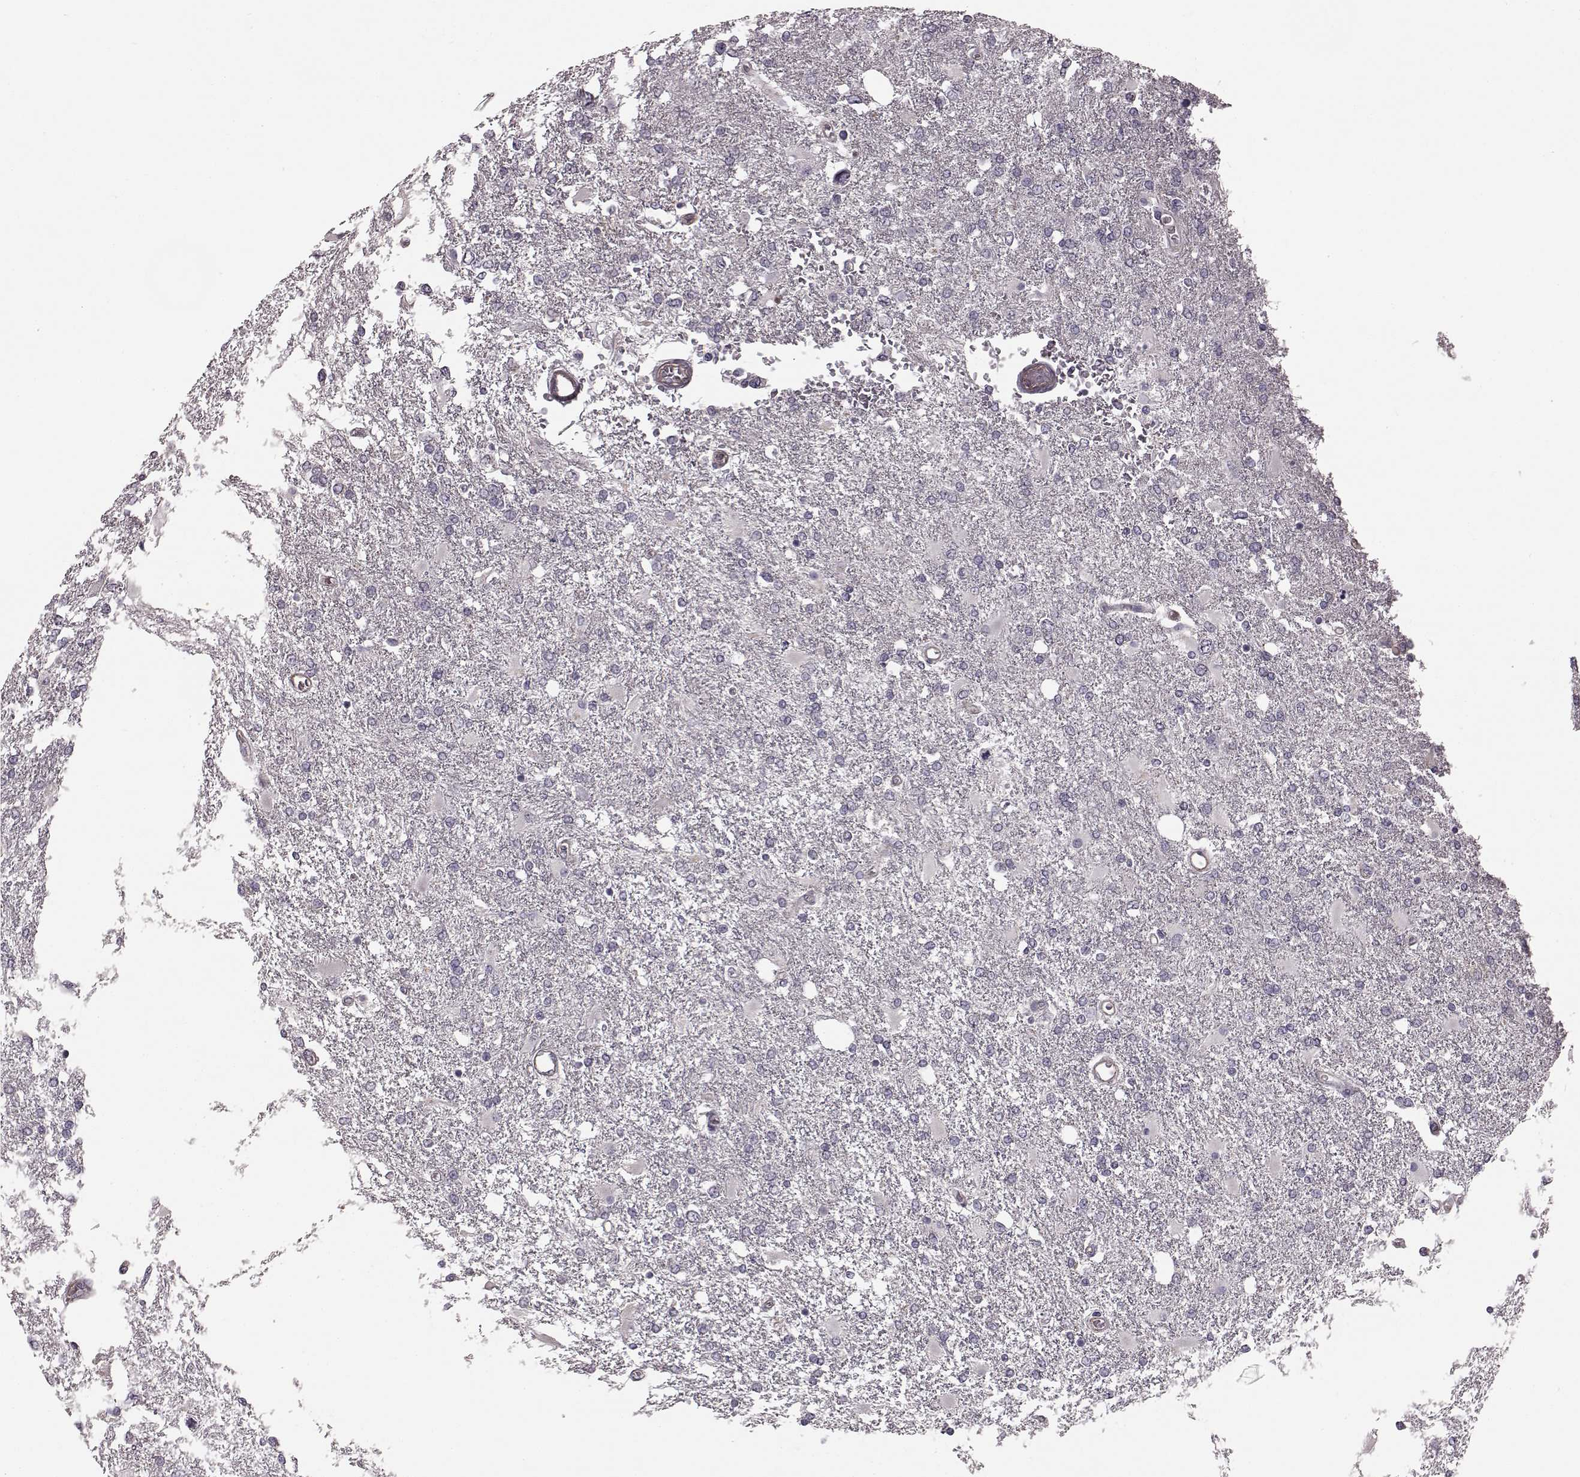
{"staining": {"intensity": "negative", "quantity": "none", "location": "none"}, "tissue": "glioma", "cell_type": "Tumor cells", "image_type": "cancer", "snomed": [{"axis": "morphology", "description": "Glioma, malignant, High grade"}, {"axis": "topography", "description": "Cerebral cortex"}], "caption": "A histopathology image of malignant glioma (high-grade) stained for a protein demonstrates no brown staining in tumor cells. (DAB IHC, high magnification).", "gene": "SLC22A18", "patient": {"sex": "male", "age": 79}}